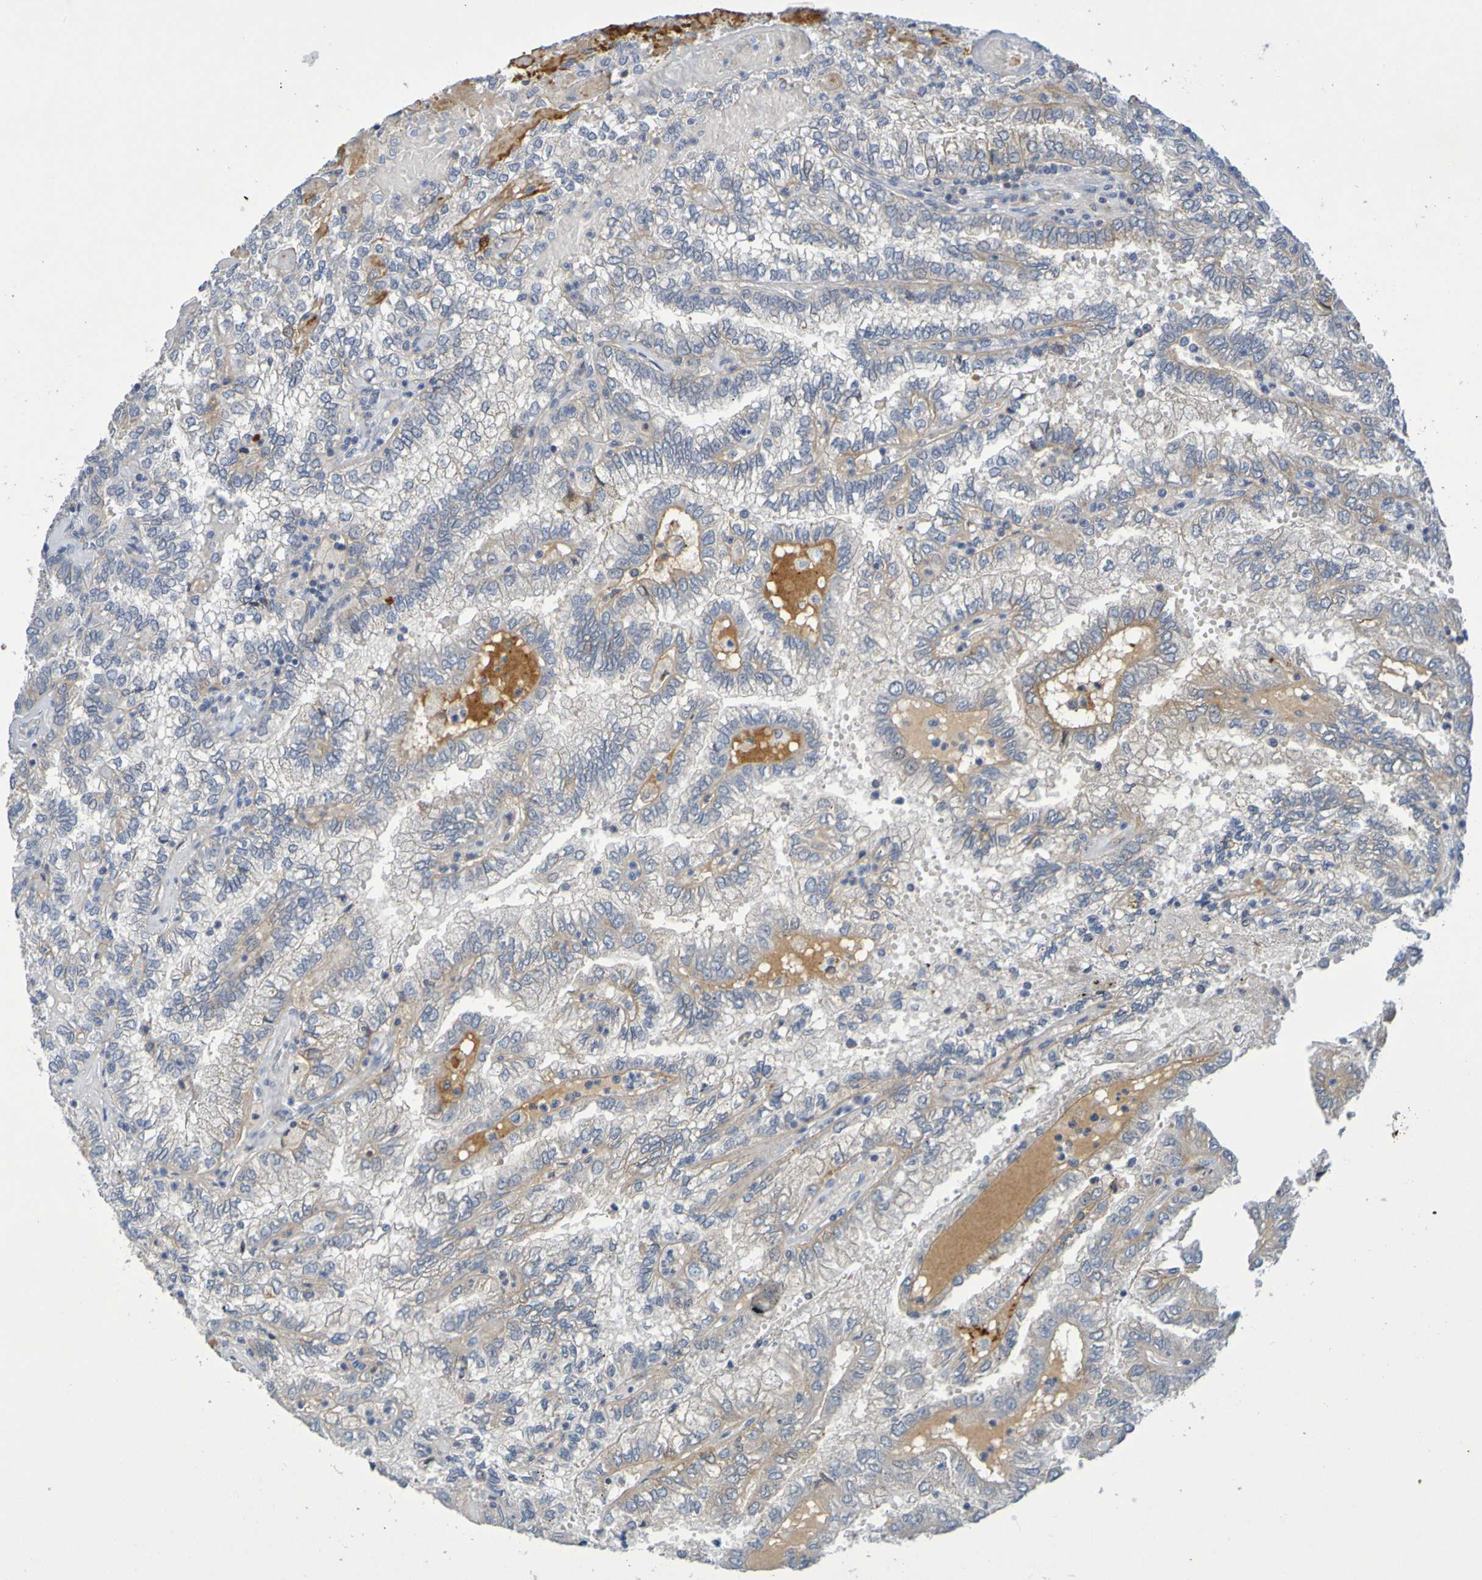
{"staining": {"intensity": "weak", "quantity": "<25%", "location": "cytoplasmic/membranous"}, "tissue": "renal cancer", "cell_type": "Tumor cells", "image_type": "cancer", "snomed": [{"axis": "morphology", "description": "Inflammation, NOS"}, {"axis": "morphology", "description": "Adenocarcinoma, NOS"}, {"axis": "topography", "description": "Kidney"}], "caption": "Micrograph shows no significant protein expression in tumor cells of adenocarcinoma (renal).", "gene": "IL10", "patient": {"sex": "male", "age": 68}}